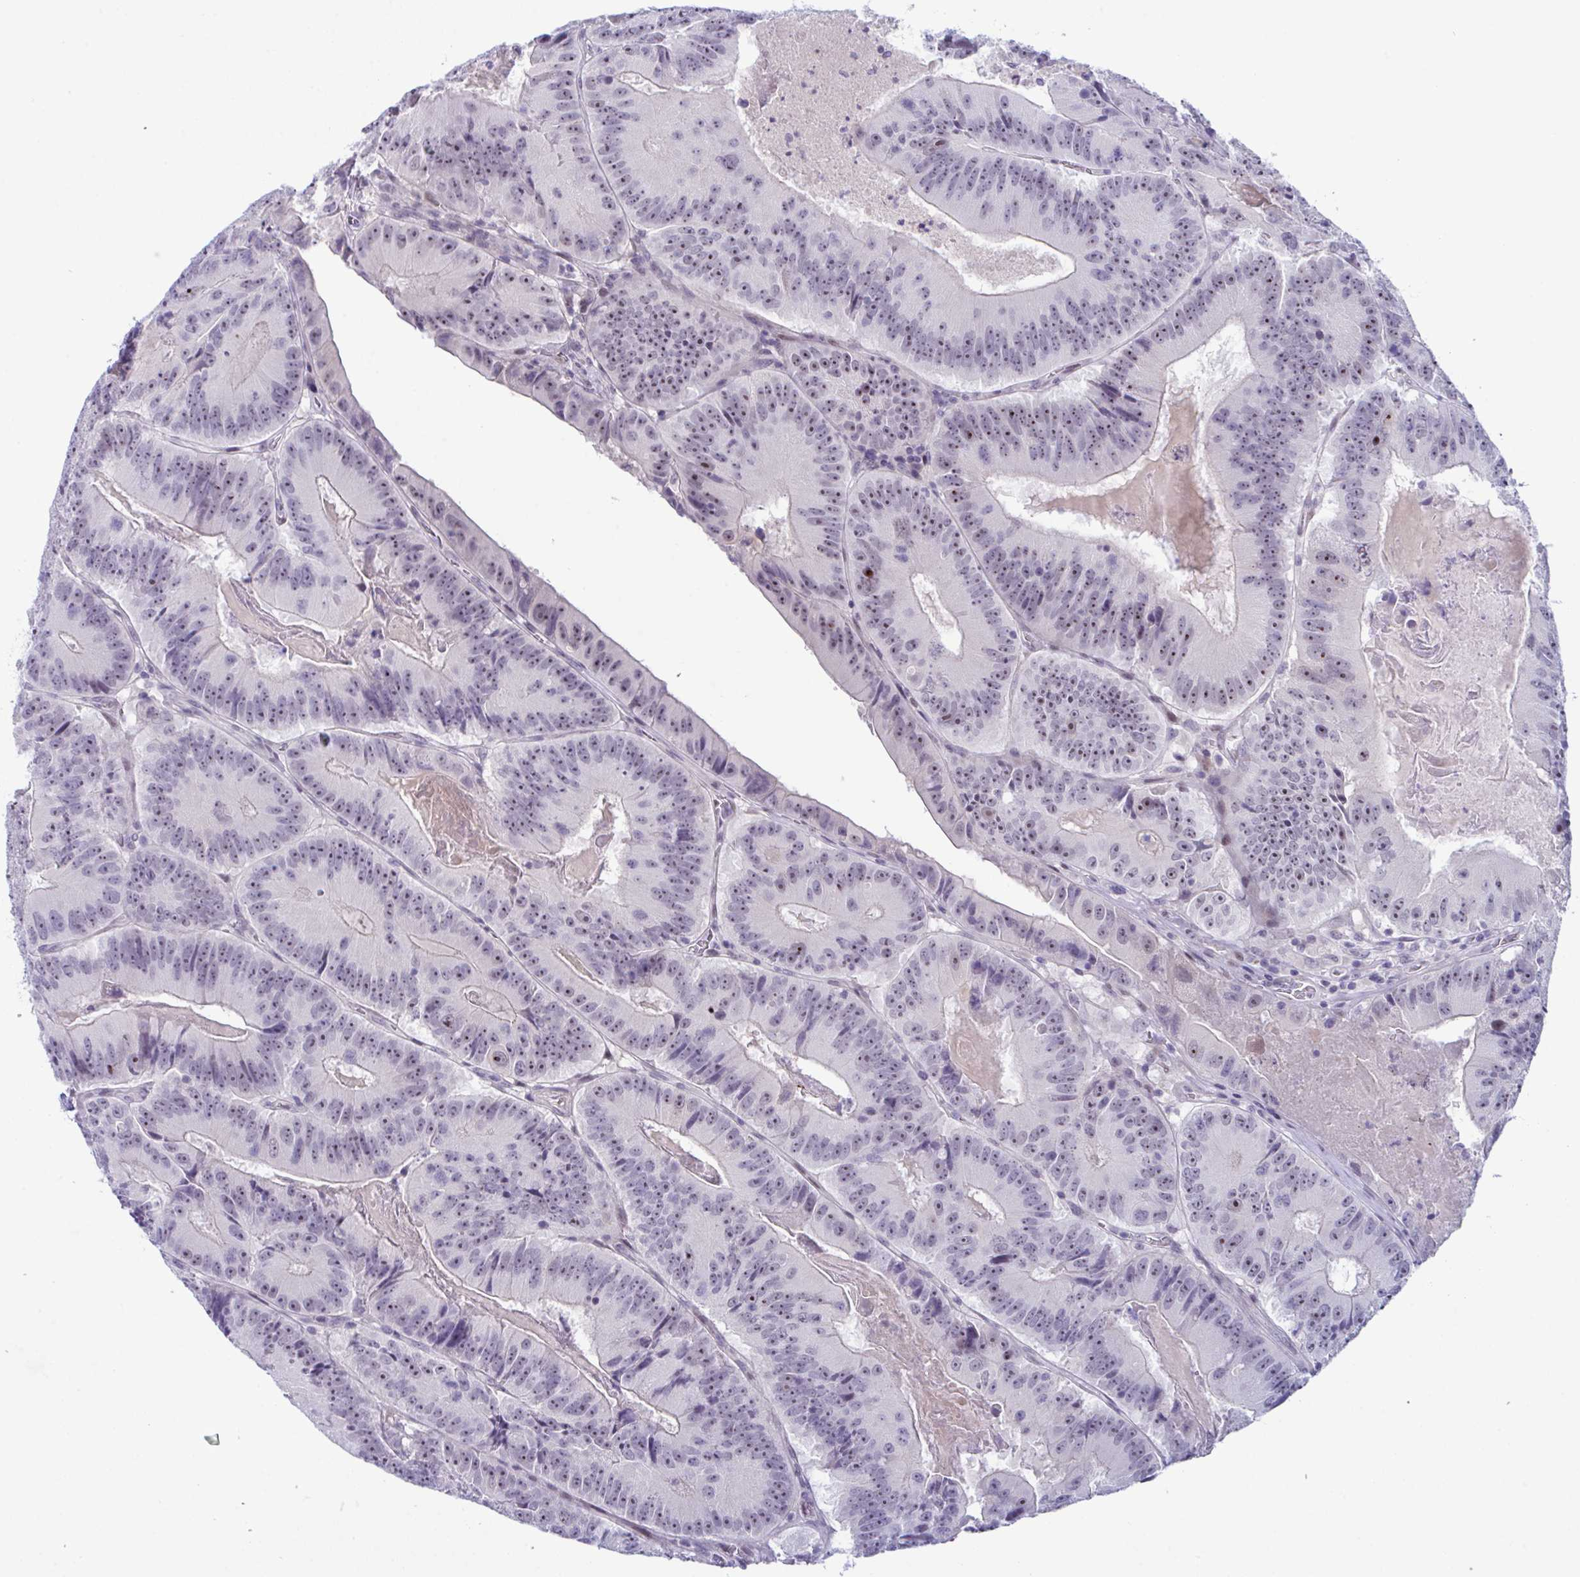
{"staining": {"intensity": "moderate", "quantity": "<25%", "location": "nuclear"}, "tissue": "colorectal cancer", "cell_type": "Tumor cells", "image_type": "cancer", "snomed": [{"axis": "morphology", "description": "Adenocarcinoma, NOS"}, {"axis": "topography", "description": "Colon"}], "caption": "IHC image of neoplastic tissue: colorectal cancer (adenocarcinoma) stained using immunohistochemistry shows low levels of moderate protein expression localized specifically in the nuclear of tumor cells, appearing as a nuclear brown color.", "gene": "USP35", "patient": {"sex": "female", "age": 86}}